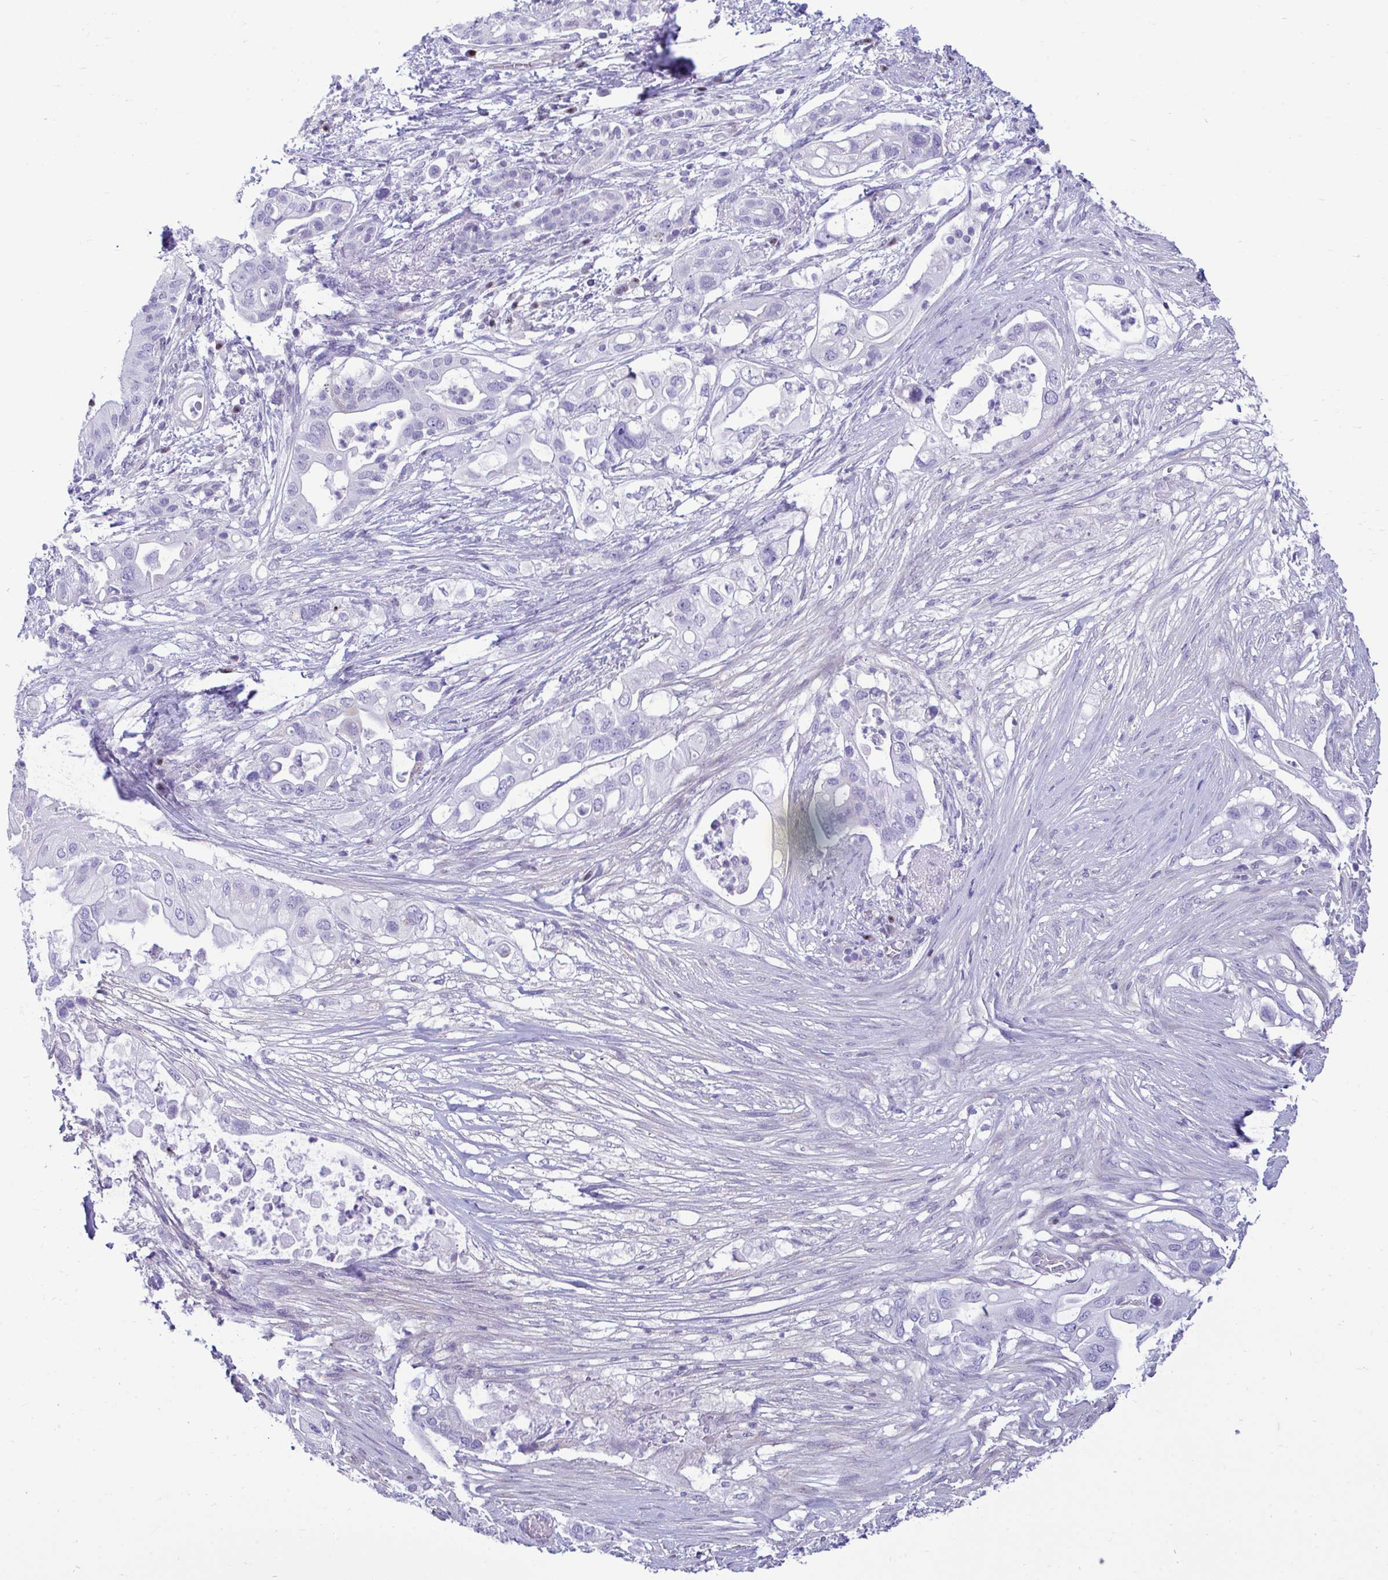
{"staining": {"intensity": "negative", "quantity": "none", "location": "none"}, "tissue": "pancreatic cancer", "cell_type": "Tumor cells", "image_type": "cancer", "snomed": [{"axis": "morphology", "description": "Adenocarcinoma, NOS"}, {"axis": "topography", "description": "Pancreas"}], "caption": "Immunohistochemistry histopathology image of human pancreatic cancer (adenocarcinoma) stained for a protein (brown), which reveals no expression in tumor cells.", "gene": "SLC25A51", "patient": {"sex": "female", "age": 72}}